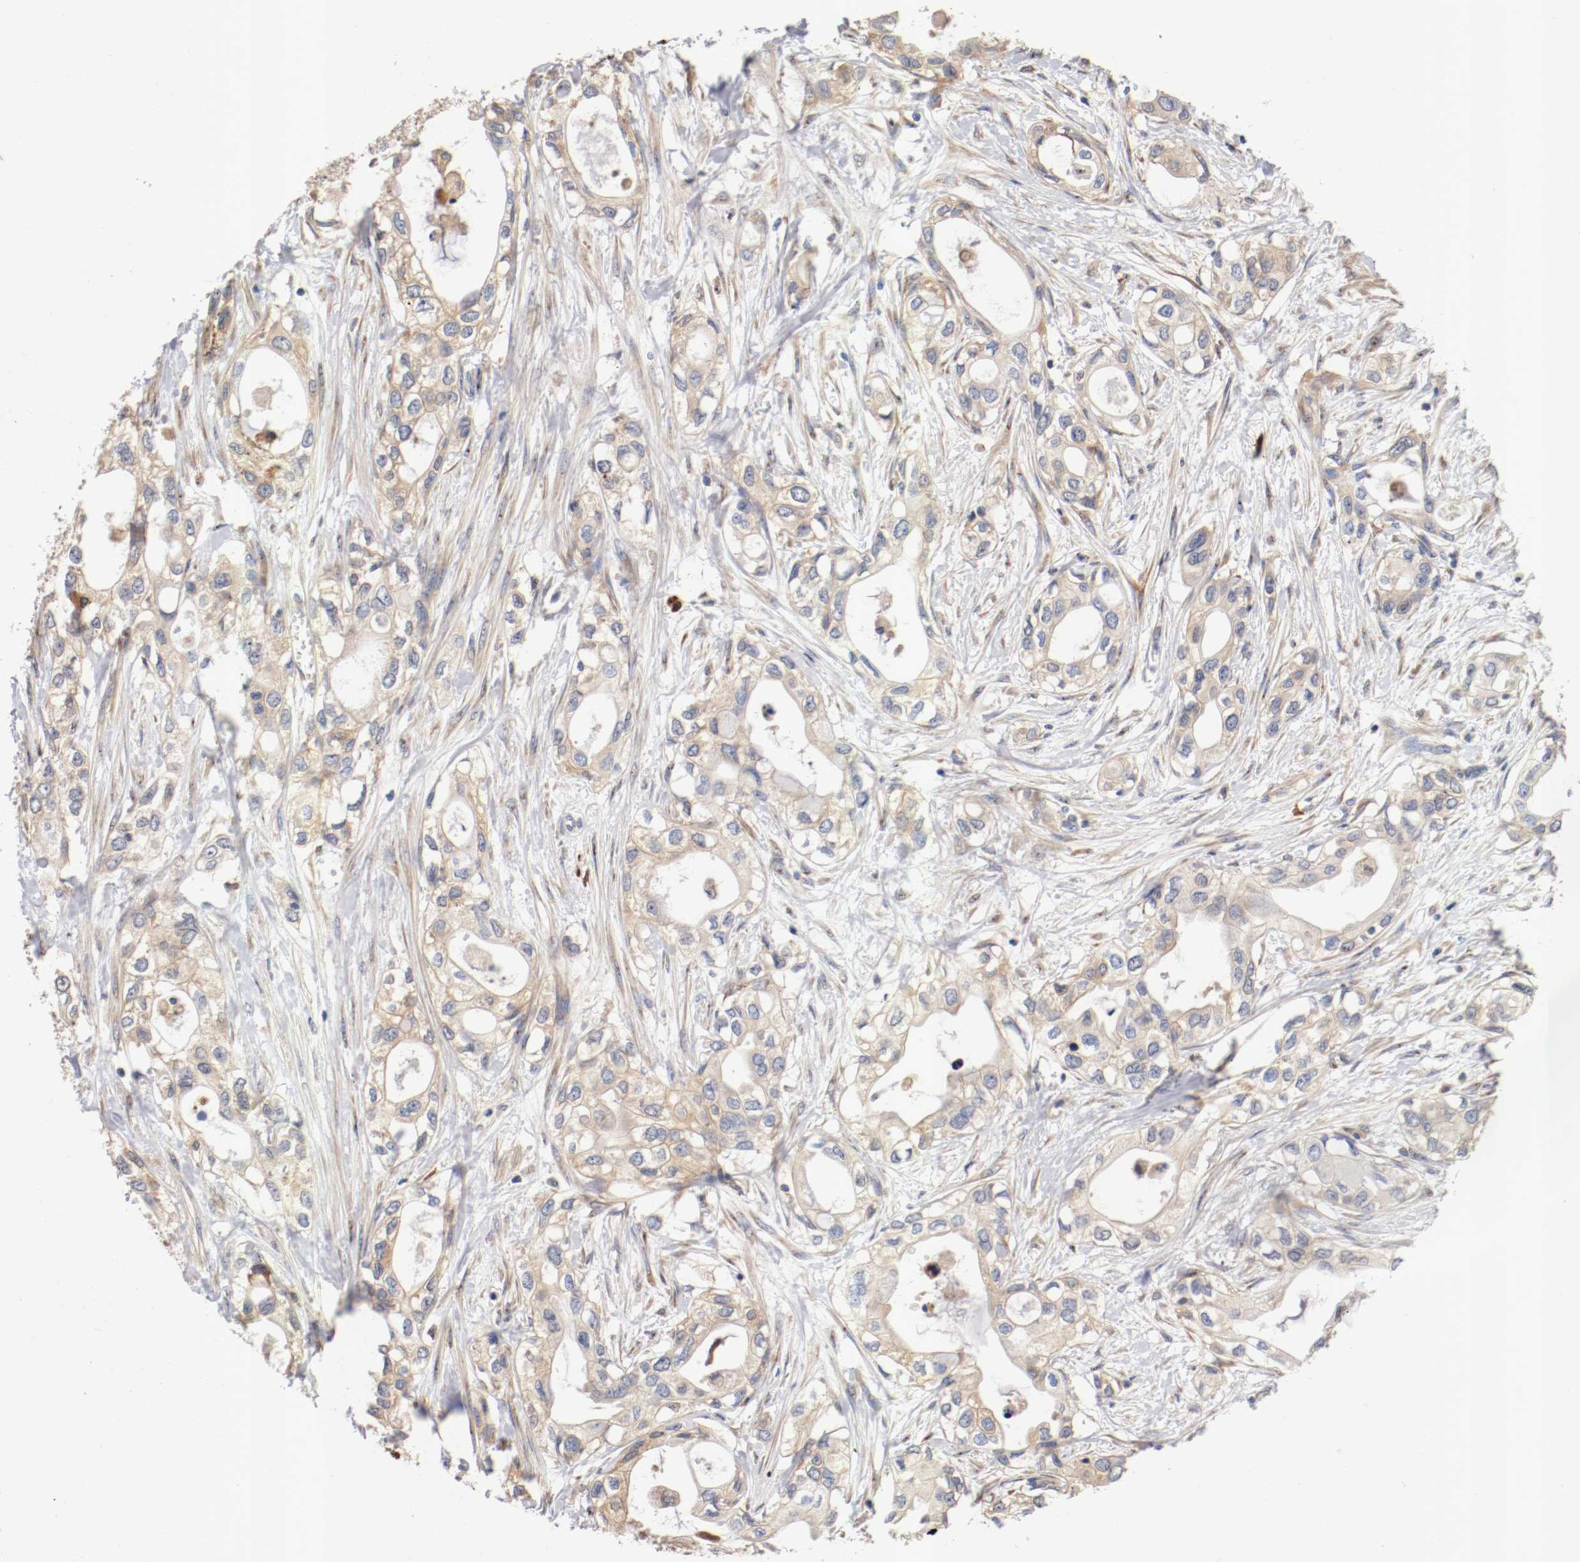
{"staining": {"intensity": "moderate", "quantity": ">75%", "location": "cytoplasmic/membranous"}, "tissue": "pancreatic cancer", "cell_type": "Tumor cells", "image_type": "cancer", "snomed": [{"axis": "morphology", "description": "Adenocarcinoma, NOS"}, {"axis": "topography", "description": "Pancreas"}], "caption": "Protein staining of pancreatic cancer tissue demonstrates moderate cytoplasmic/membranous positivity in approximately >75% of tumor cells.", "gene": "TNFSF13", "patient": {"sex": "female", "age": 70}}